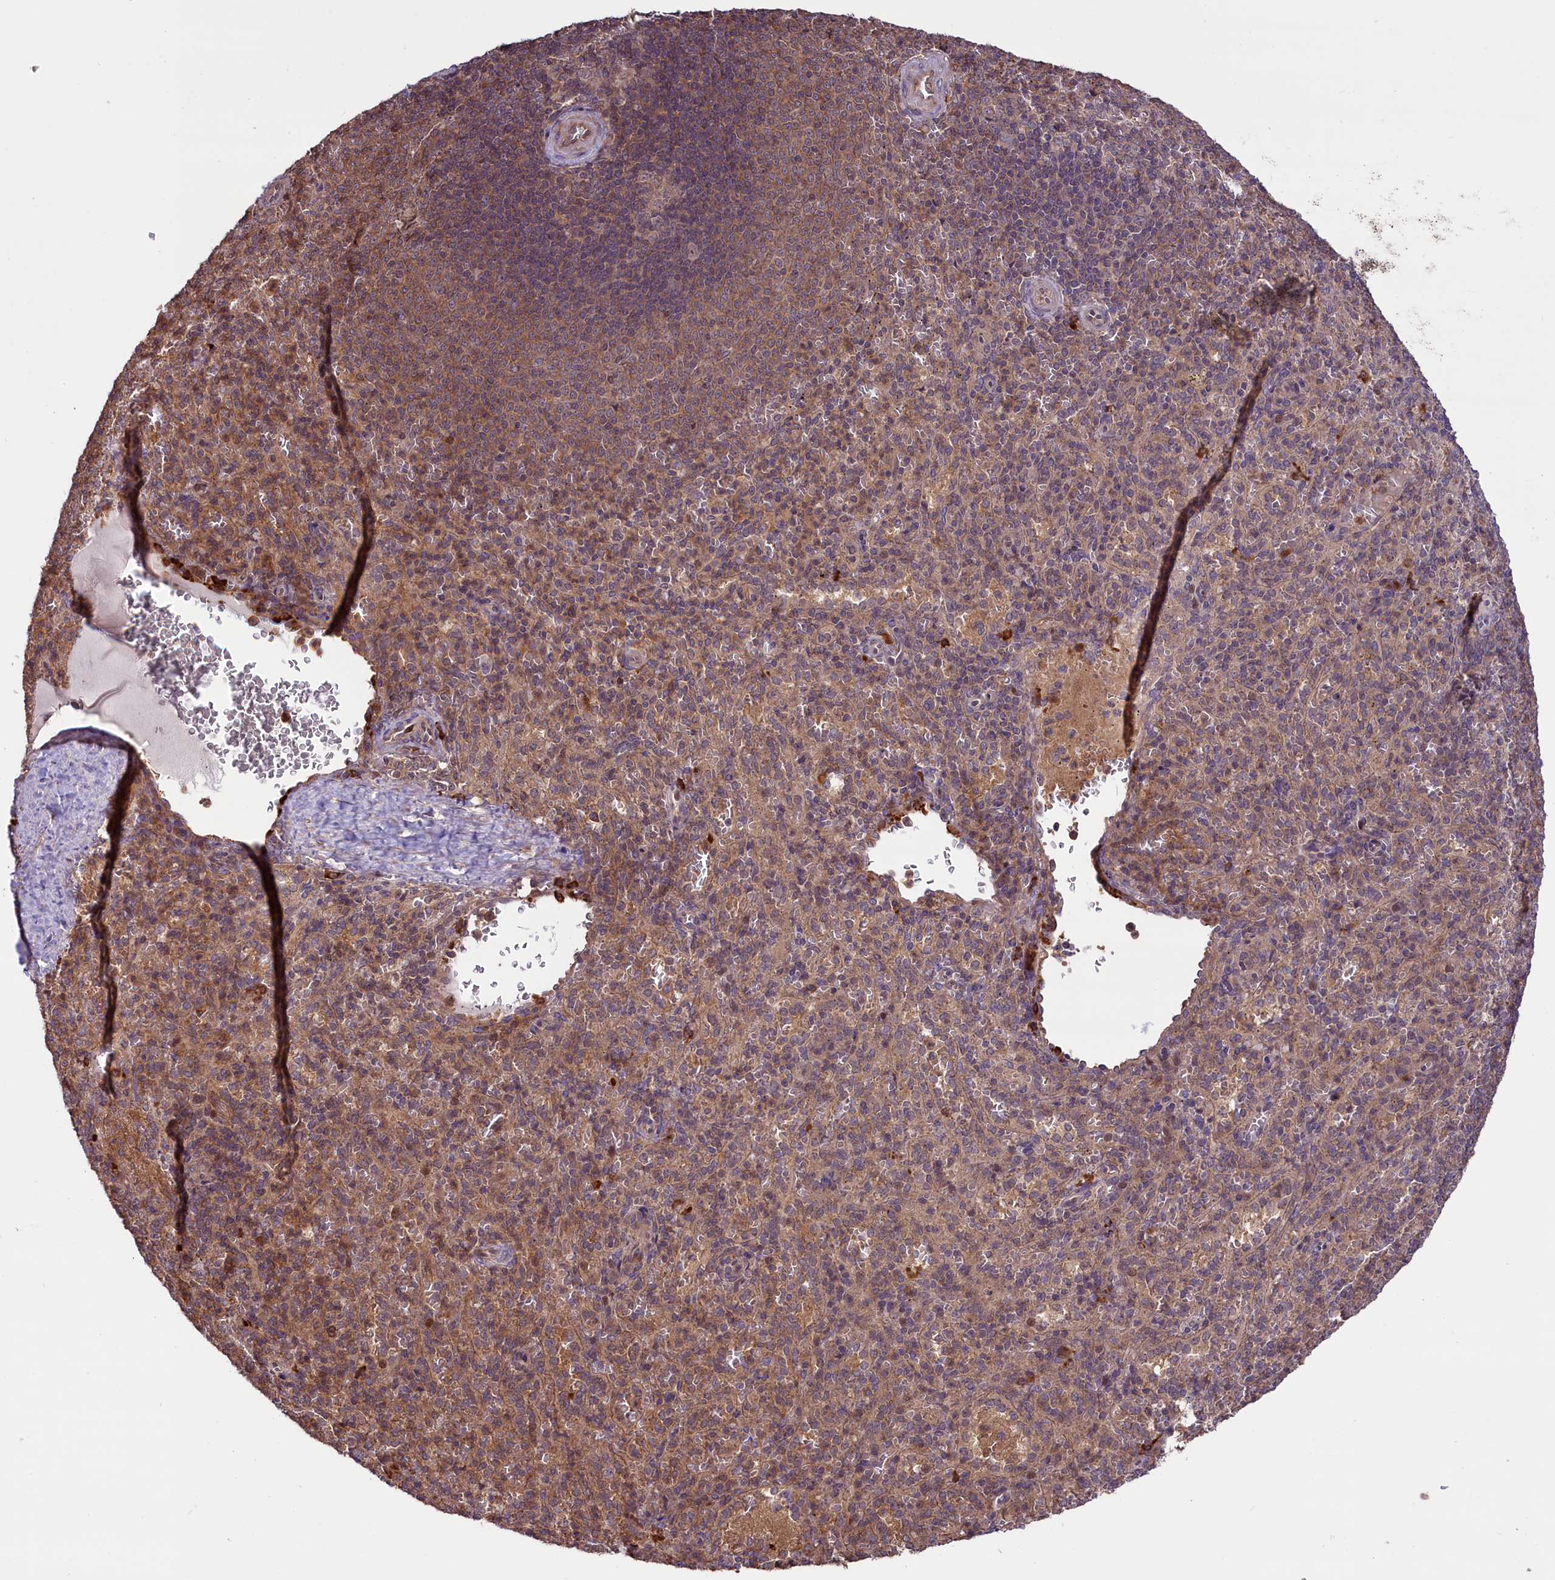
{"staining": {"intensity": "weak", "quantity": "<25%", "location": "cytoplasmic/membranous,nuclear"}, "tissue": "spleen", "cell_type": "Cells in red pulp", "image_type": "normal", "snomed": [{"axis": "morphology", "description": "Normal tissue, NOS"}, {"axis": "topography", "description": "Spleen"}], "caption": "This is a micrograph of immunohistochemistry (IHC) staining of unremarkable spleen, which shows no staining in cells in red pulp.", "gene": "RIC8A", "patient": {"sex": "female", "age": 21}}